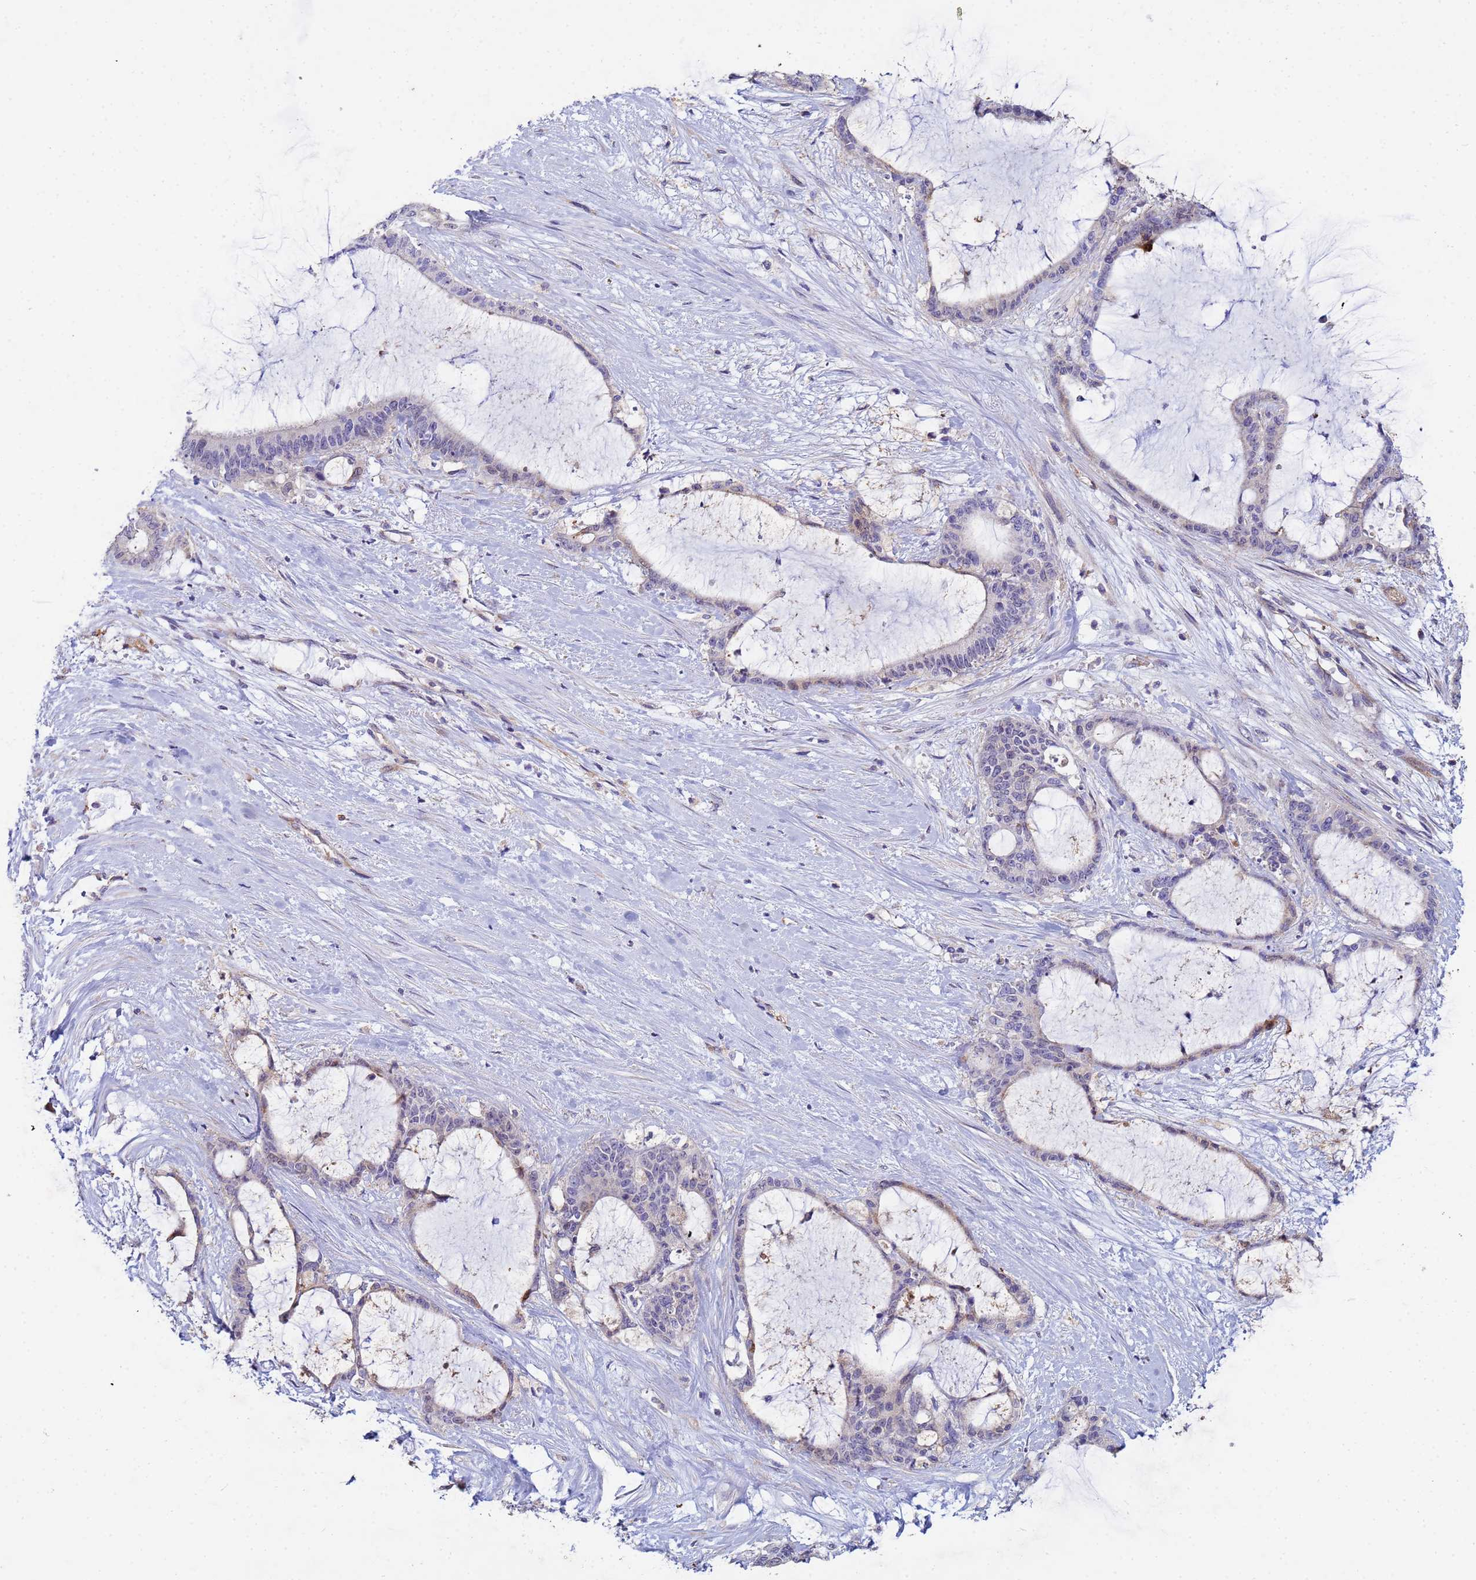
{"staining": {"intensity": "negative", "quantity": "none", "location": "none"}, "tissue": "liver cancer", "cell_type": "Tumor cells", "image_type": "cancer", "snomed": [{"axis": "morphology", "description": "Normal tissue, NOS"}, {"axis": "morphology", "description": "Cholangiocarcinoma"}, {"axis": "topography", "description": "Liver"}, {"axis": "topography", "description": "Peripheral nerve tissue"}], "caption": "Cholangiocarcinoma (liver) stained for a protein using immunohistochemistry (IHC) displays no positivity tumor cells.", "gene": "CDC34", "patient": {"sex": "female", "age": 73}}